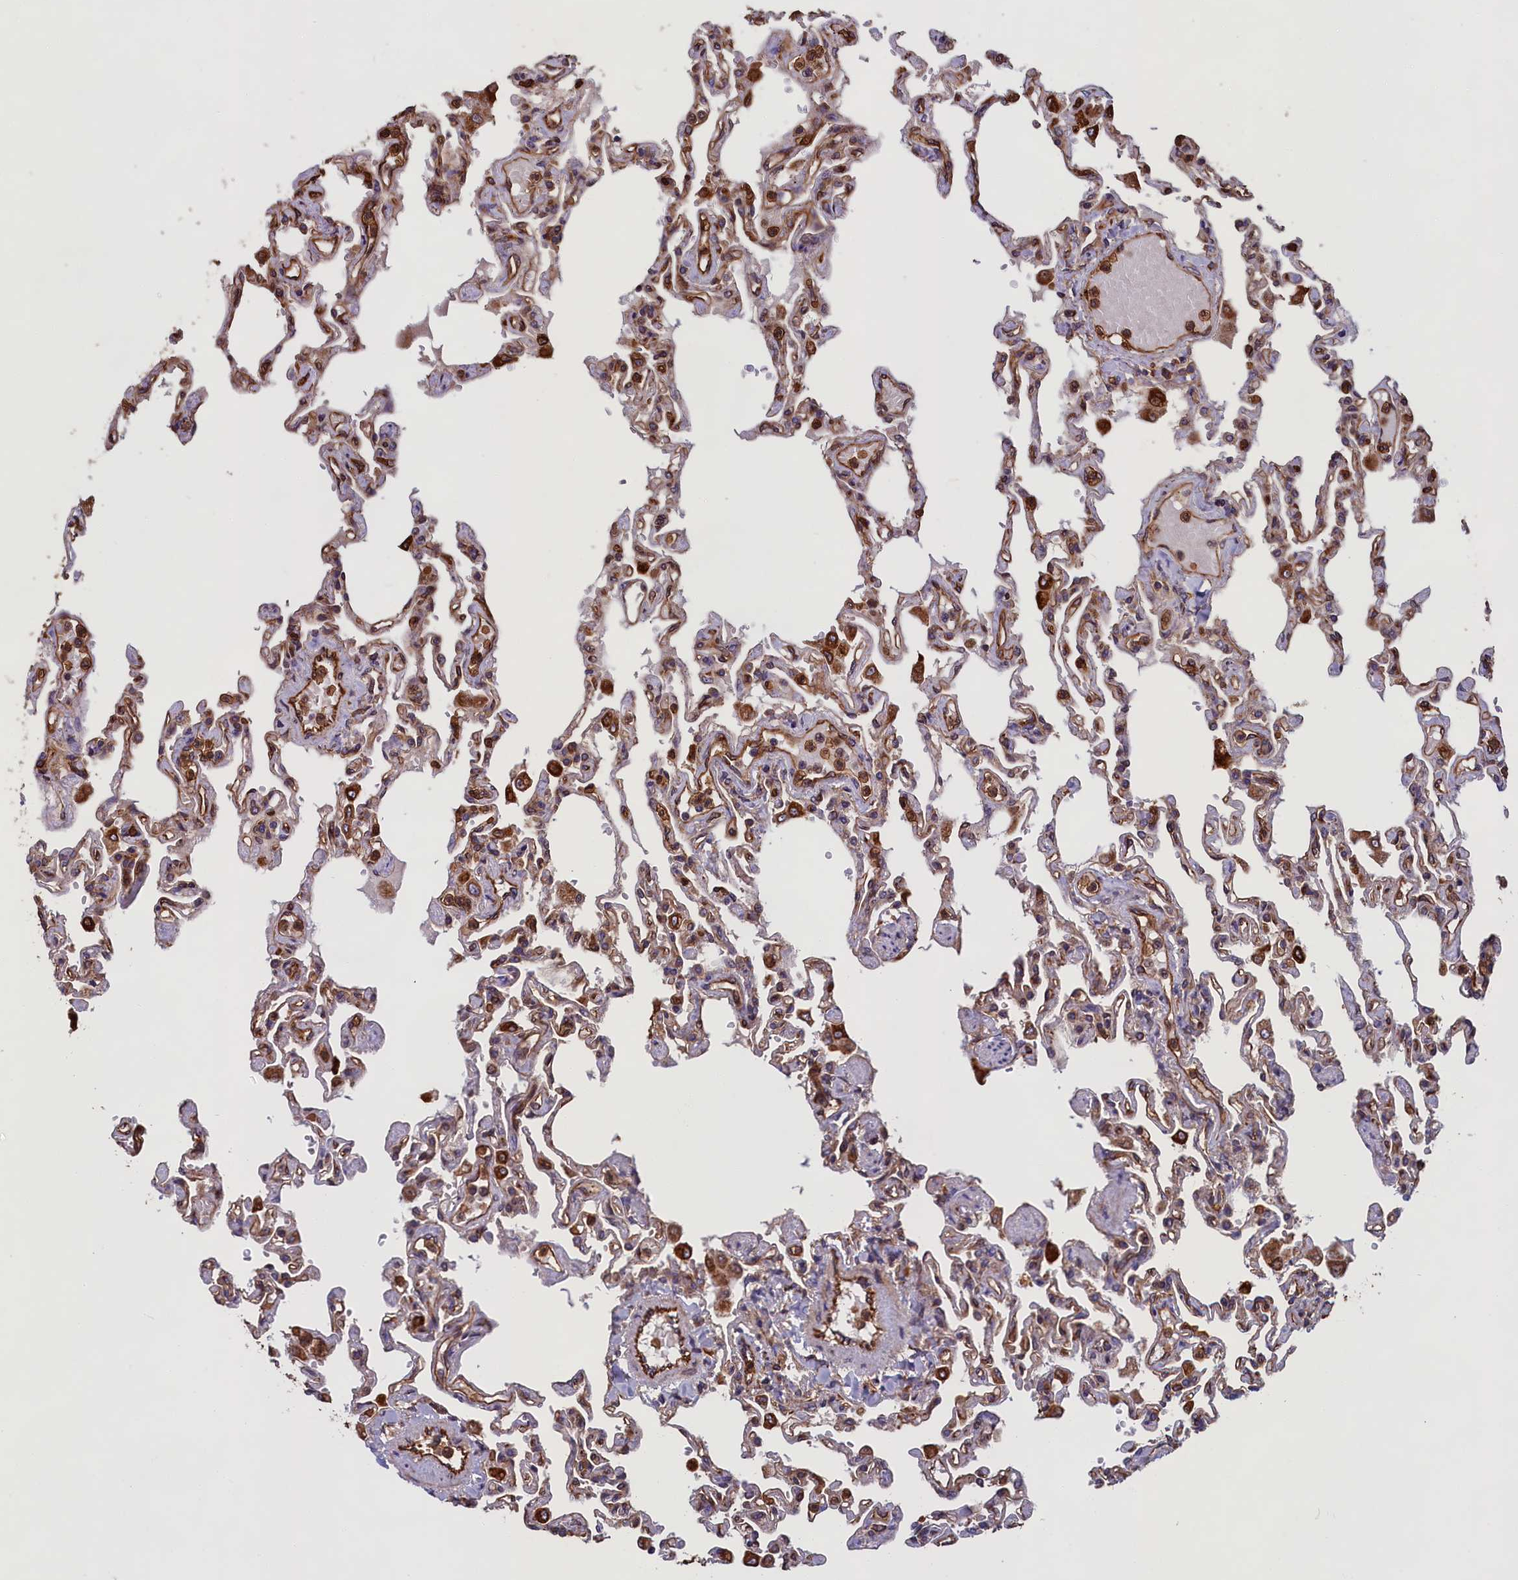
{"staining": {"intensity": "strong", "quantity": "25%-75%", "location": "cytoplasmic/membranous"}, "tissue": "lung", "cell_type": "Alveolar cells", "image_type": "normal", "snomed": [{"axis": "morphology", "description": "Normal tissue, NOS"}, {"axis": "topography", "description": "Lung"}], "caption": "Immunohistochemical staining of benign lung demonstrates high levels of strong cytoplasmic/membranous positivity in approximately 25%-75% of alveolar cells. The protein of interest is shown in brown color, while the nuclei are stained blue.", "gene": "CCDC124", "patient": {"sex": "male", "age": 21}}